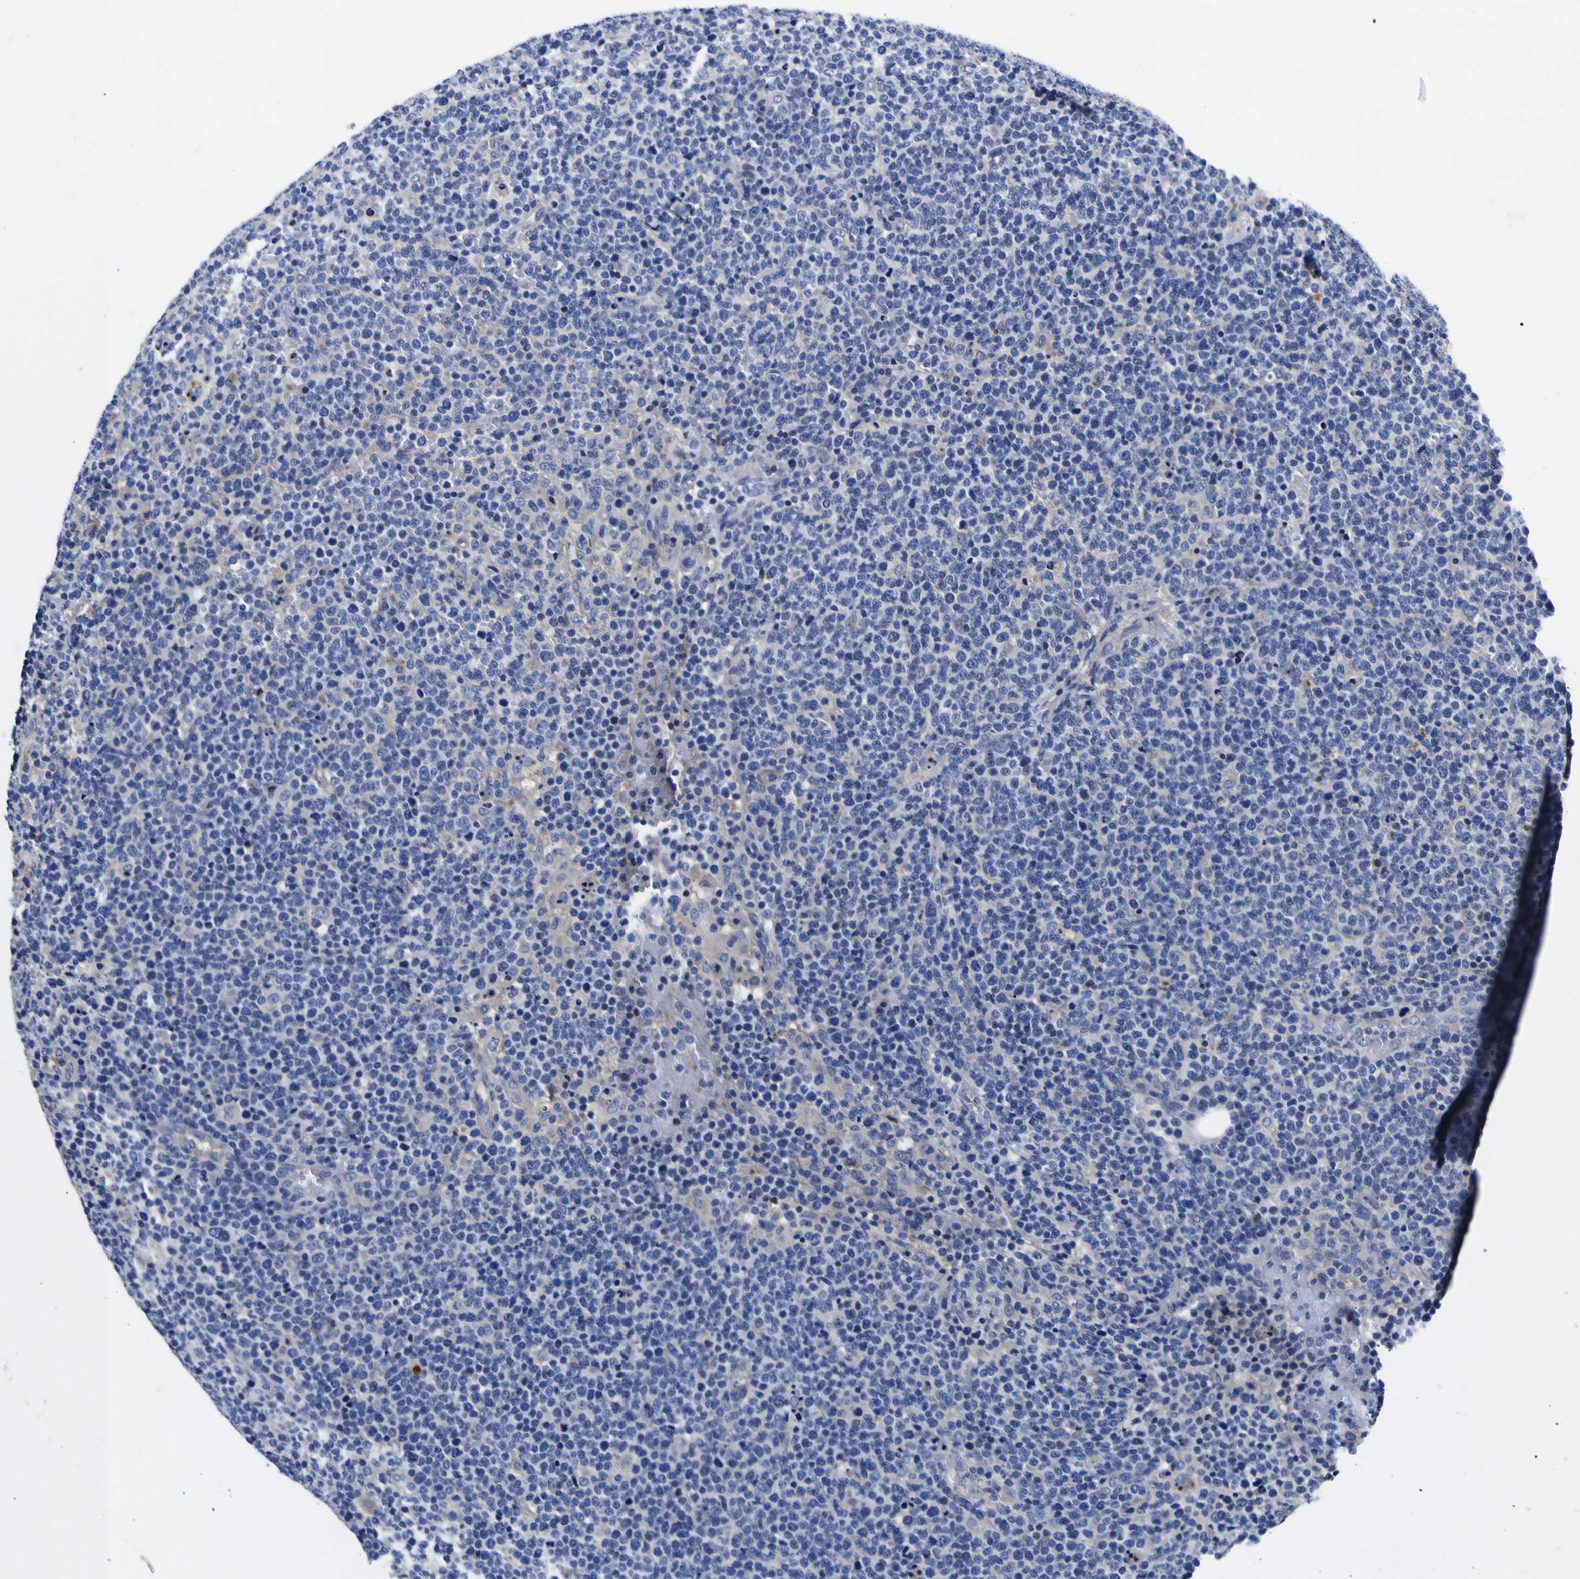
{"staining": {"intensity": "negative", "quantity": "none", "location": "none"}, "tissue": "lymphoma", "cell_type": "Tumor cells", "image_type": "cancer", "snomed": [{"axis": "morphology", "description": "Malignant lymphoma, non-Hodgkin's type, High grade"}, {"axis": "topography", "description": "Lymph node"}], "caption": "This is an immunohistochemistry photomicrograph of human lymphoma. There is no staining in tumor cells.", "gene": "VASN", "patient": {"sex": "male", "age": 61}}